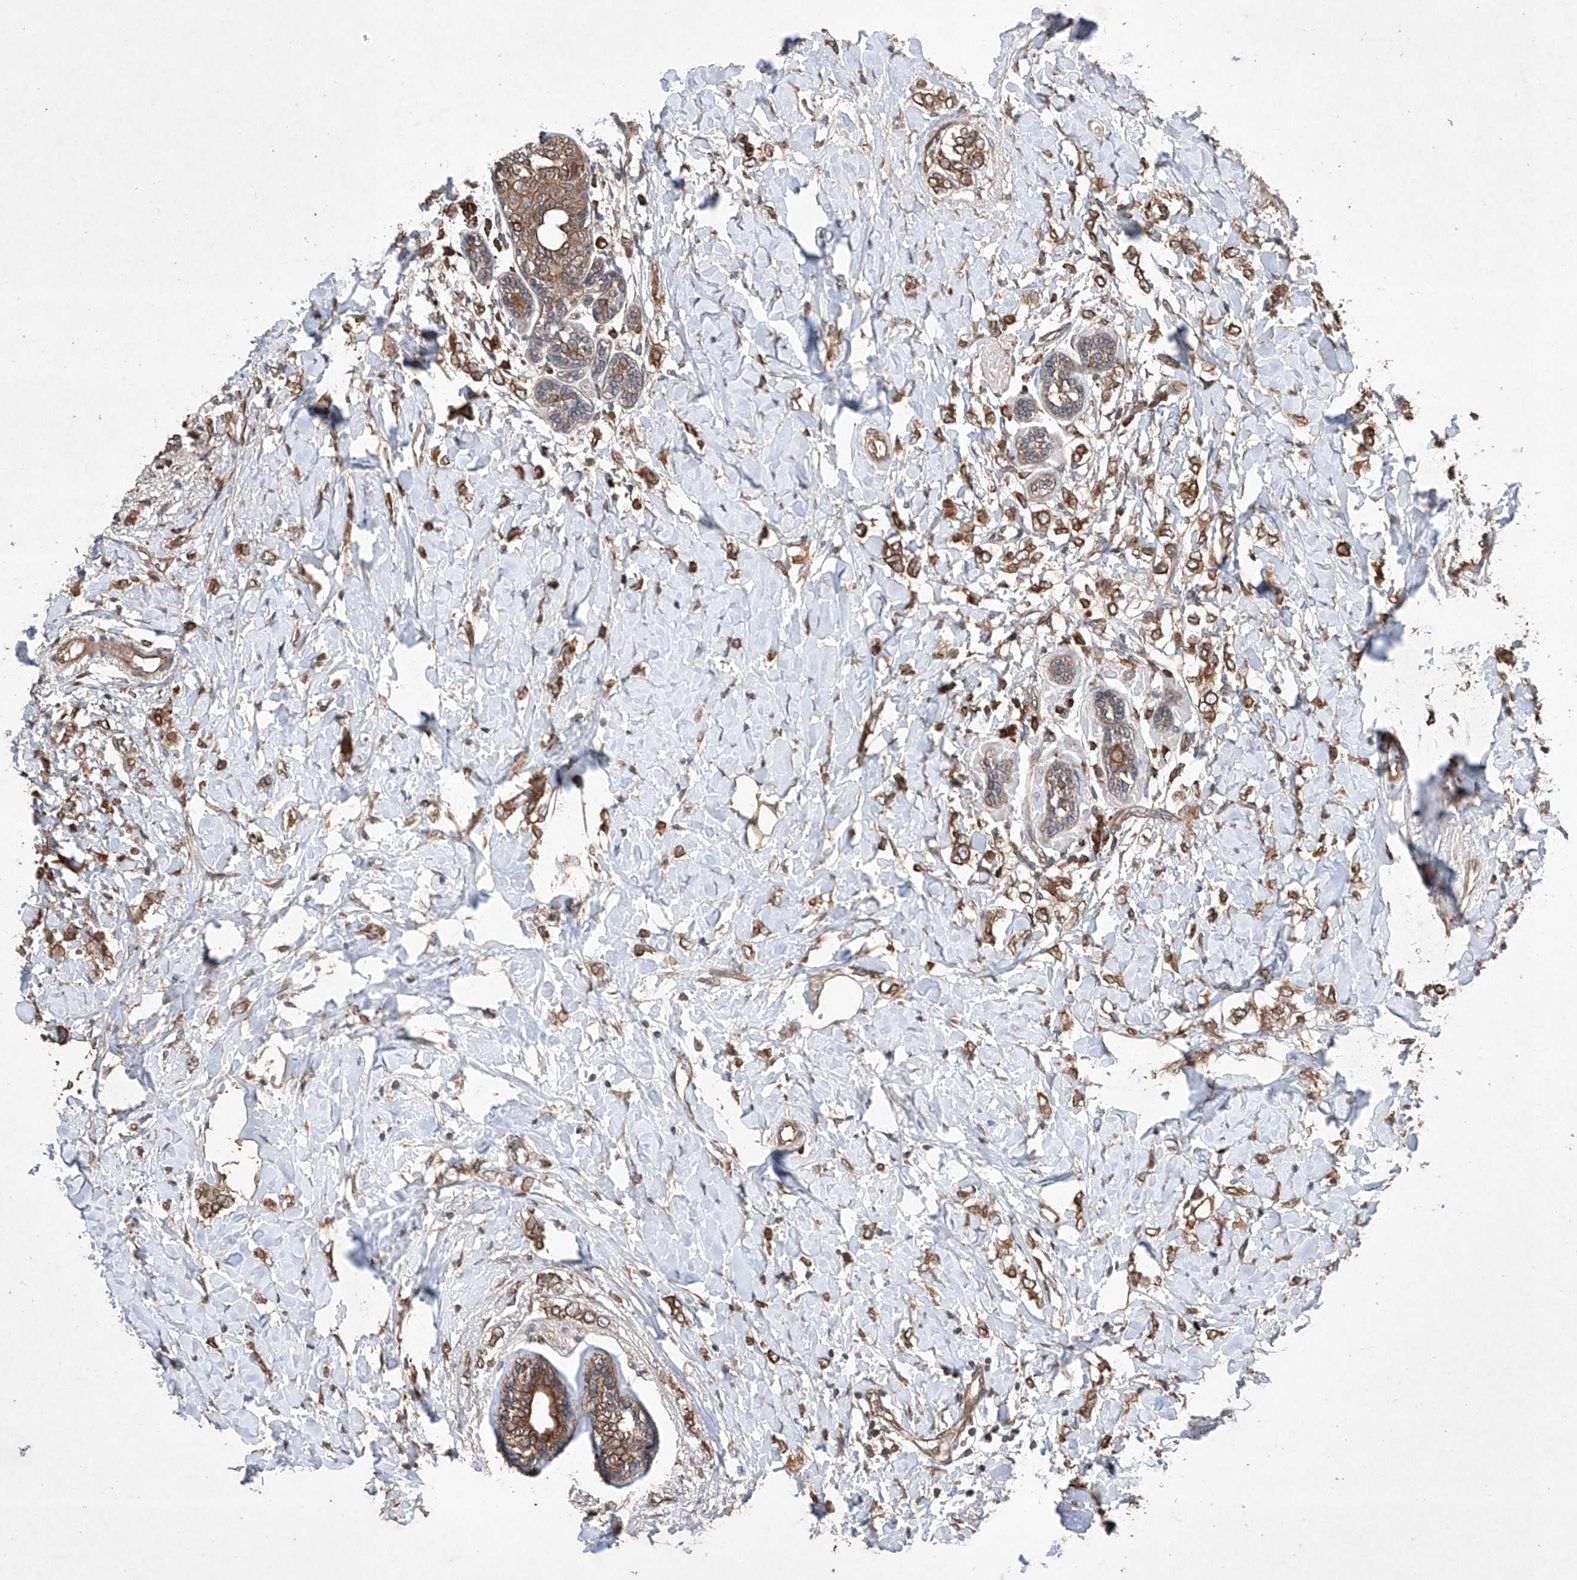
{"staining": {"intensity": "moderate", "quantity": ">75%", "location": "cytoplasmic/membranous"}, "tissue": "breast cancer", "cell_type": "Tumor cells", "image_type": "cancer", "snomed": [{"axis": "morphology", "description": "Normal tissue, NOS"}, {"axis": "morphology", "description": "Lobular carcinoma"}, {"axis": "topography", "description": "Breast"}], "caption": "Breast cancer (lobular carcinoma) stained with a protein marker displays moderate staining in tumor cells.", "gene": "LURAP1", "patient": {"sex": "female", "age": 47}}